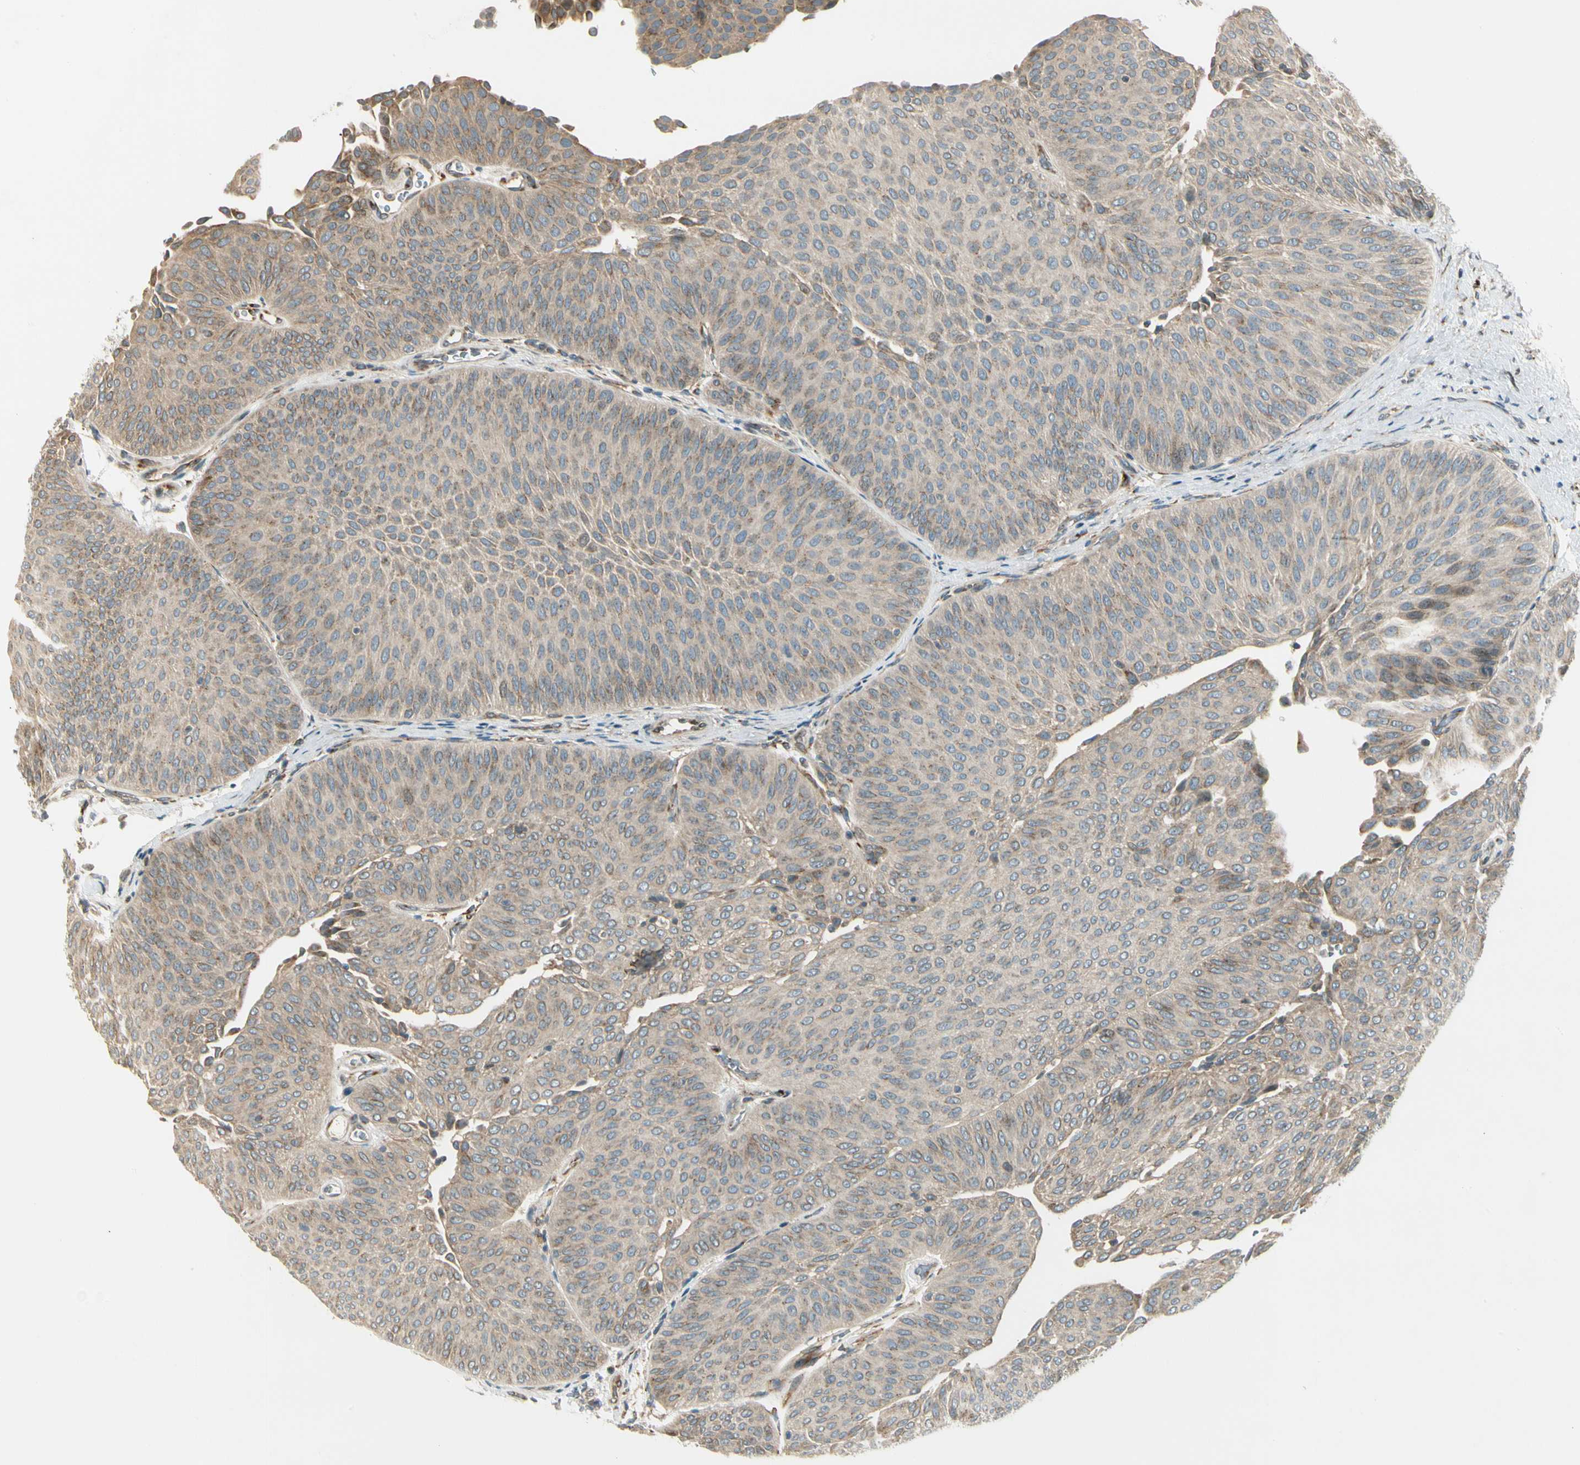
{"staining": {"intensity": "weak", "quantity": ">75%", "location": "cytoplasmic/membranous"}, "tissue": "urothelial cancer", "cell_type": "Tumor cells", "image_type": "cancer", "snomed": [{"axis": "morphology", "description": "Urothelial carcinoma, Low grade"}, {"axis": "topography", "description": "Urinary bladder"}], "caption": "Immunohistochemistry (IHC) (DAB (3,3'-diaminobenzidine)) staining of urothelial cancer exhibits weak cytoplasmic/membranous protein staining in approximately >75% of tumor cells. (brown staining indicates protein expression, while blue staining denotes nuclei).", "gene": "MANSC1", "patient": {"sex": "female", "age": 60}}